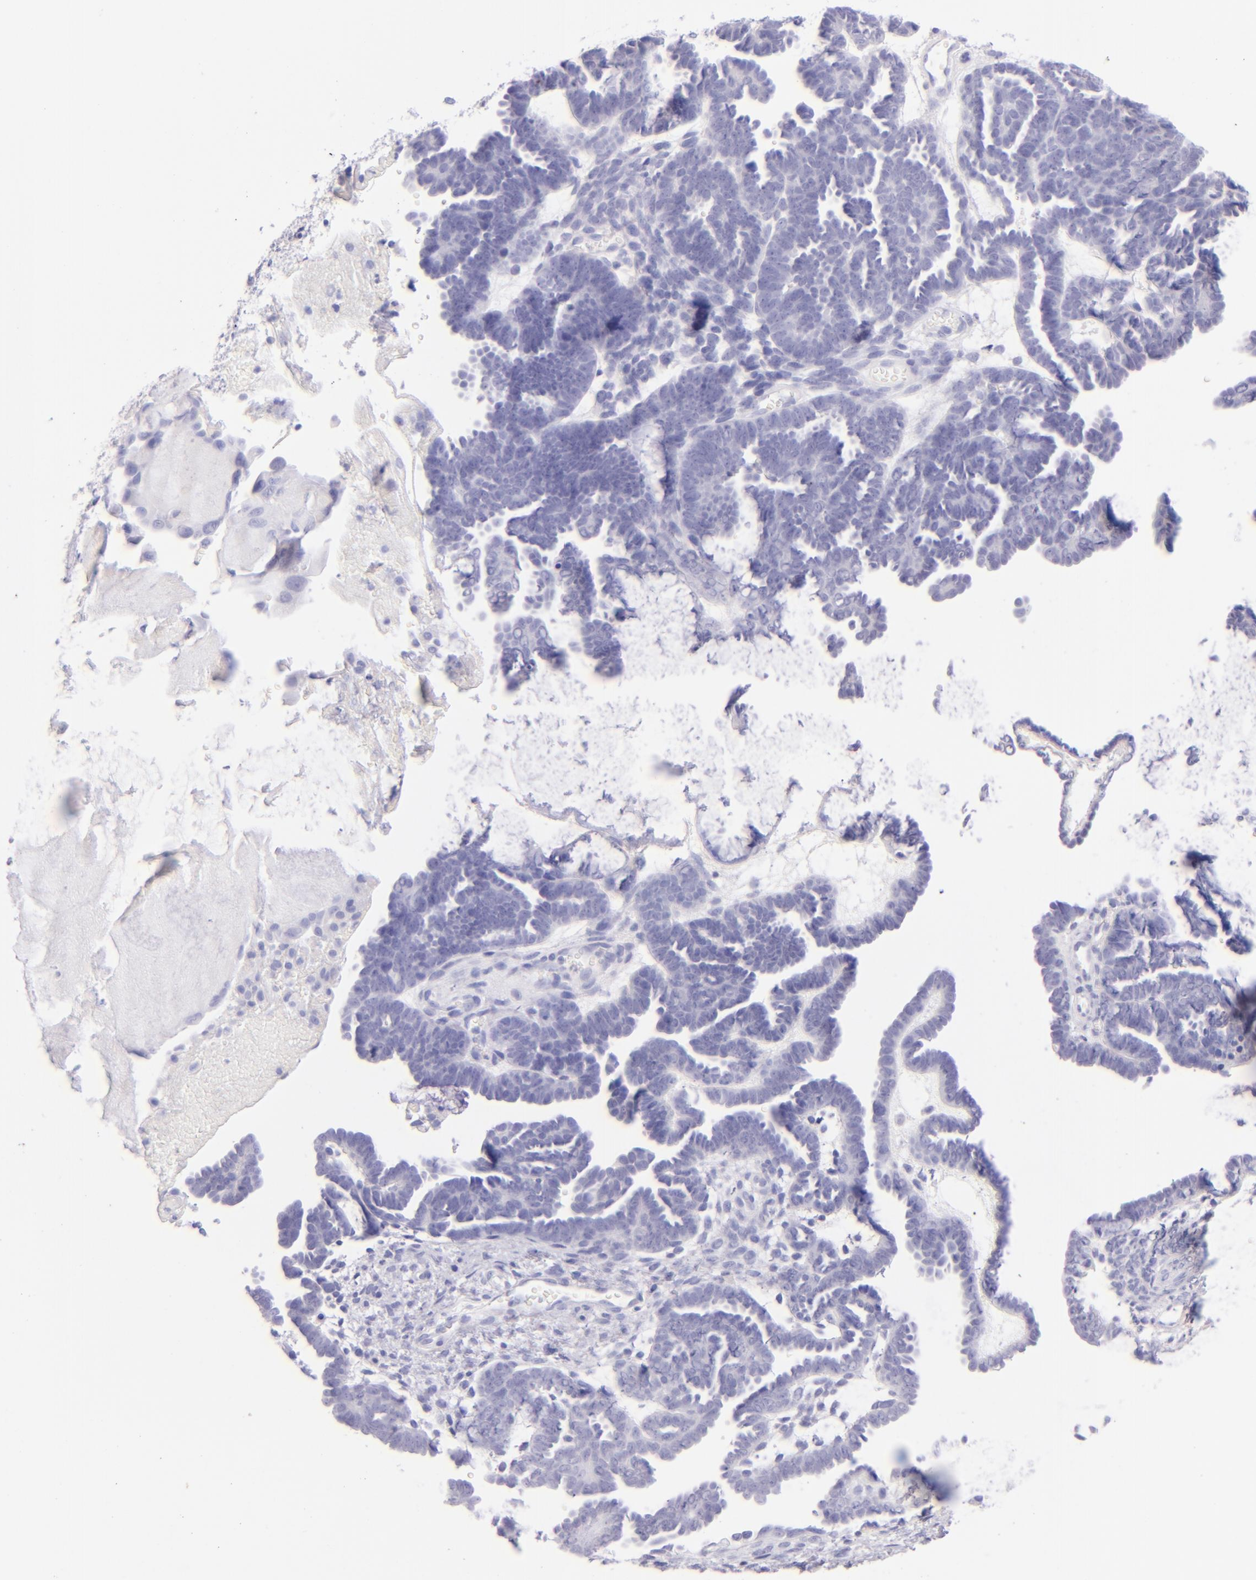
{"staining": {"intensity": "negative", "quantity": "none", "location": "none"}, "tissue": "endometrial cancer", "cell_type": "Tumor cells", "image_type": "cancer", "snomed": [{"axis": "morphology", "description": "Neoplasm, malignant, NOS"}, {"axis": "topography", "description": "Endometrium"}], "caption": "The histopathology image reveals no staining of tumor cells in malignant neoplasm (endometrial).", "gene": "SDC1", "patient": {"sex": "female", "age": 74}}